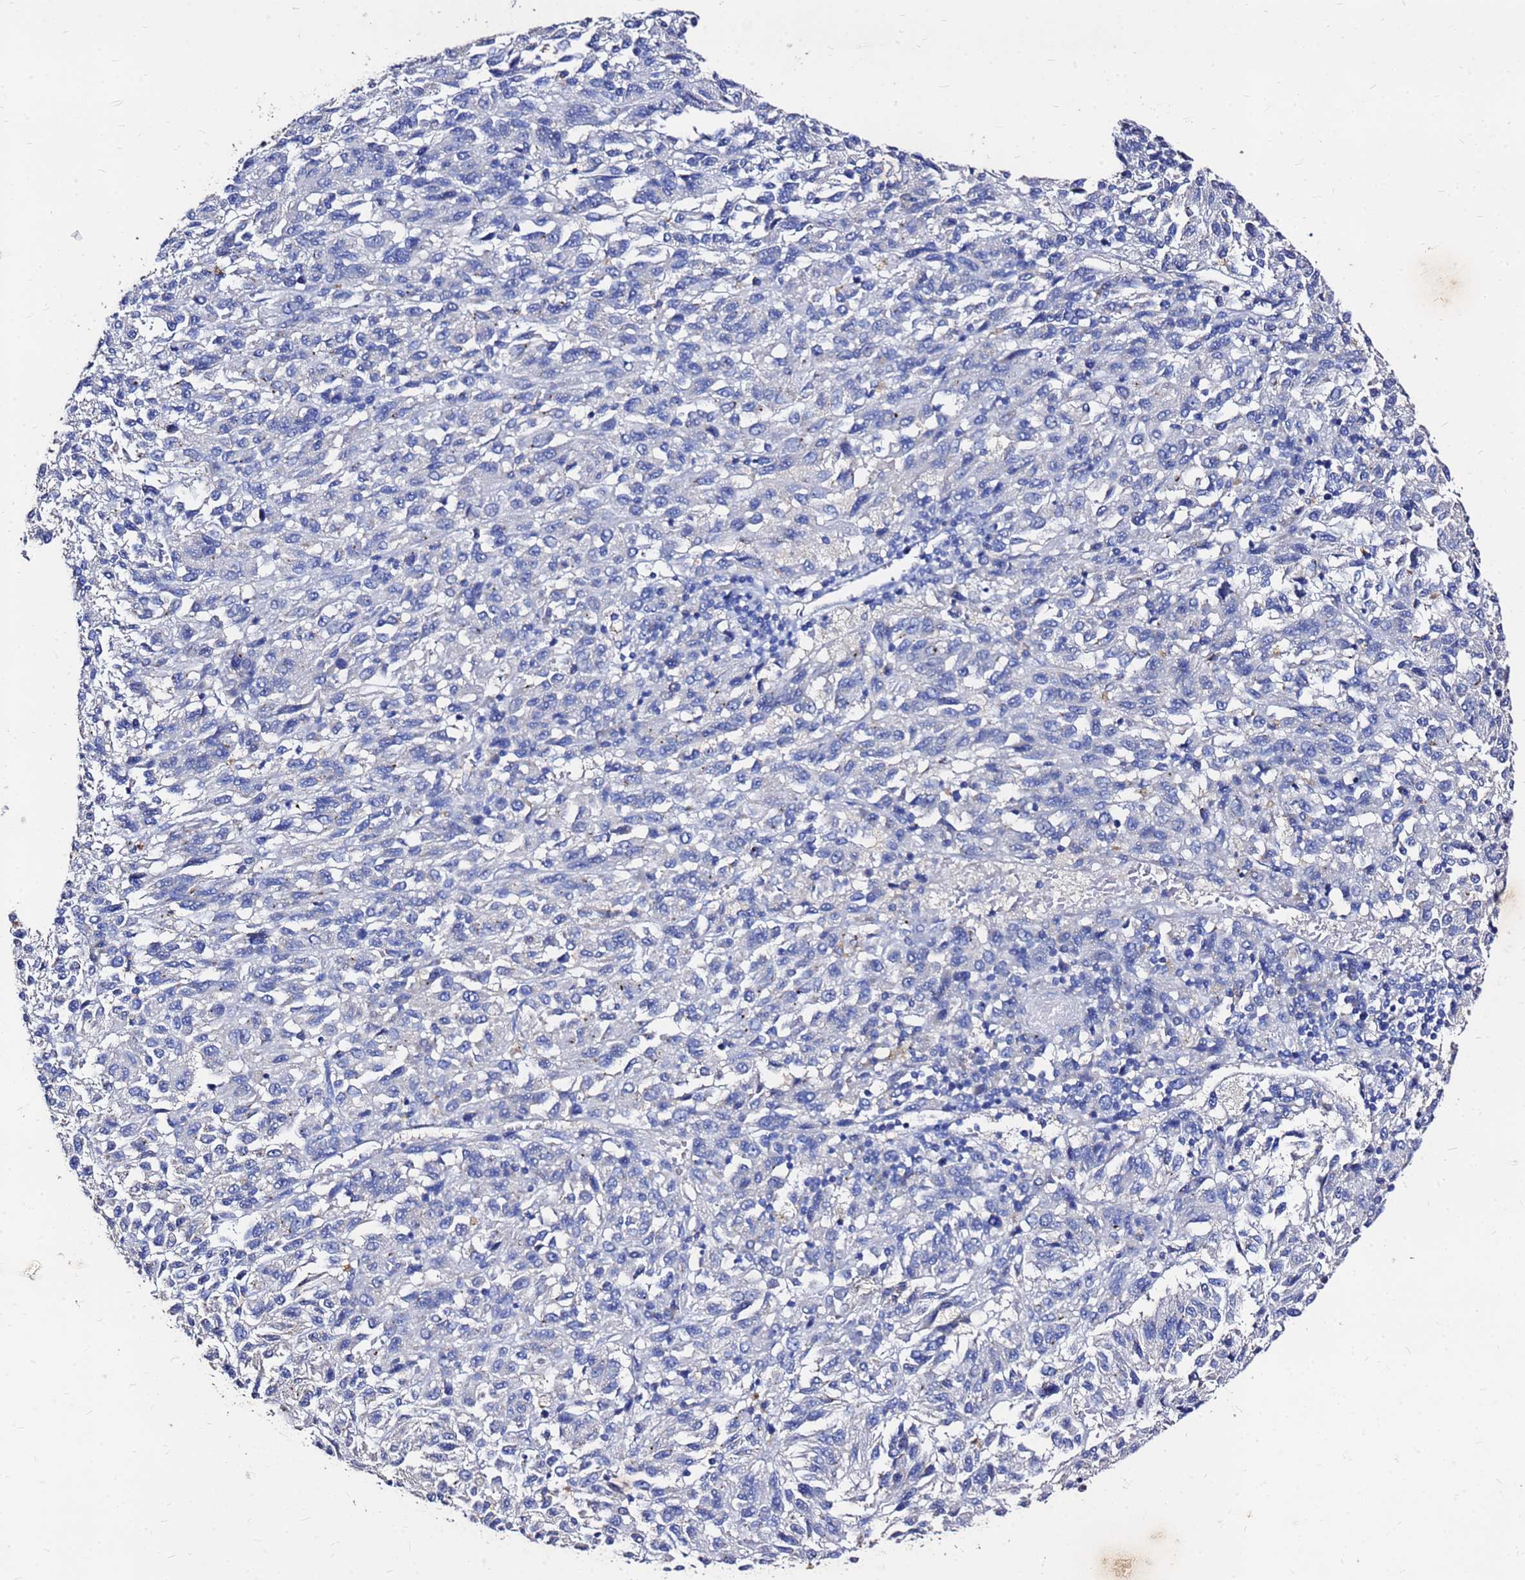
{"staining": {"intensity": "negative", "quantity": "none", "location": "none"}, "tissue": "melanoma", "cell_type": "Tumor cells", "image_type": "cancer", "snomed": [{"axis": "morphology", "description": "Malignant melanoma, Metastatic site"}, {"axis": "topography", "description": "Lung"}], "caption": "This is an immunohistochemistry (IHC) micrograph of melanoma. There is no expression in tumor cells.", "gene": "FAM183A", "patient": {"sex": "male", "age": 64}}